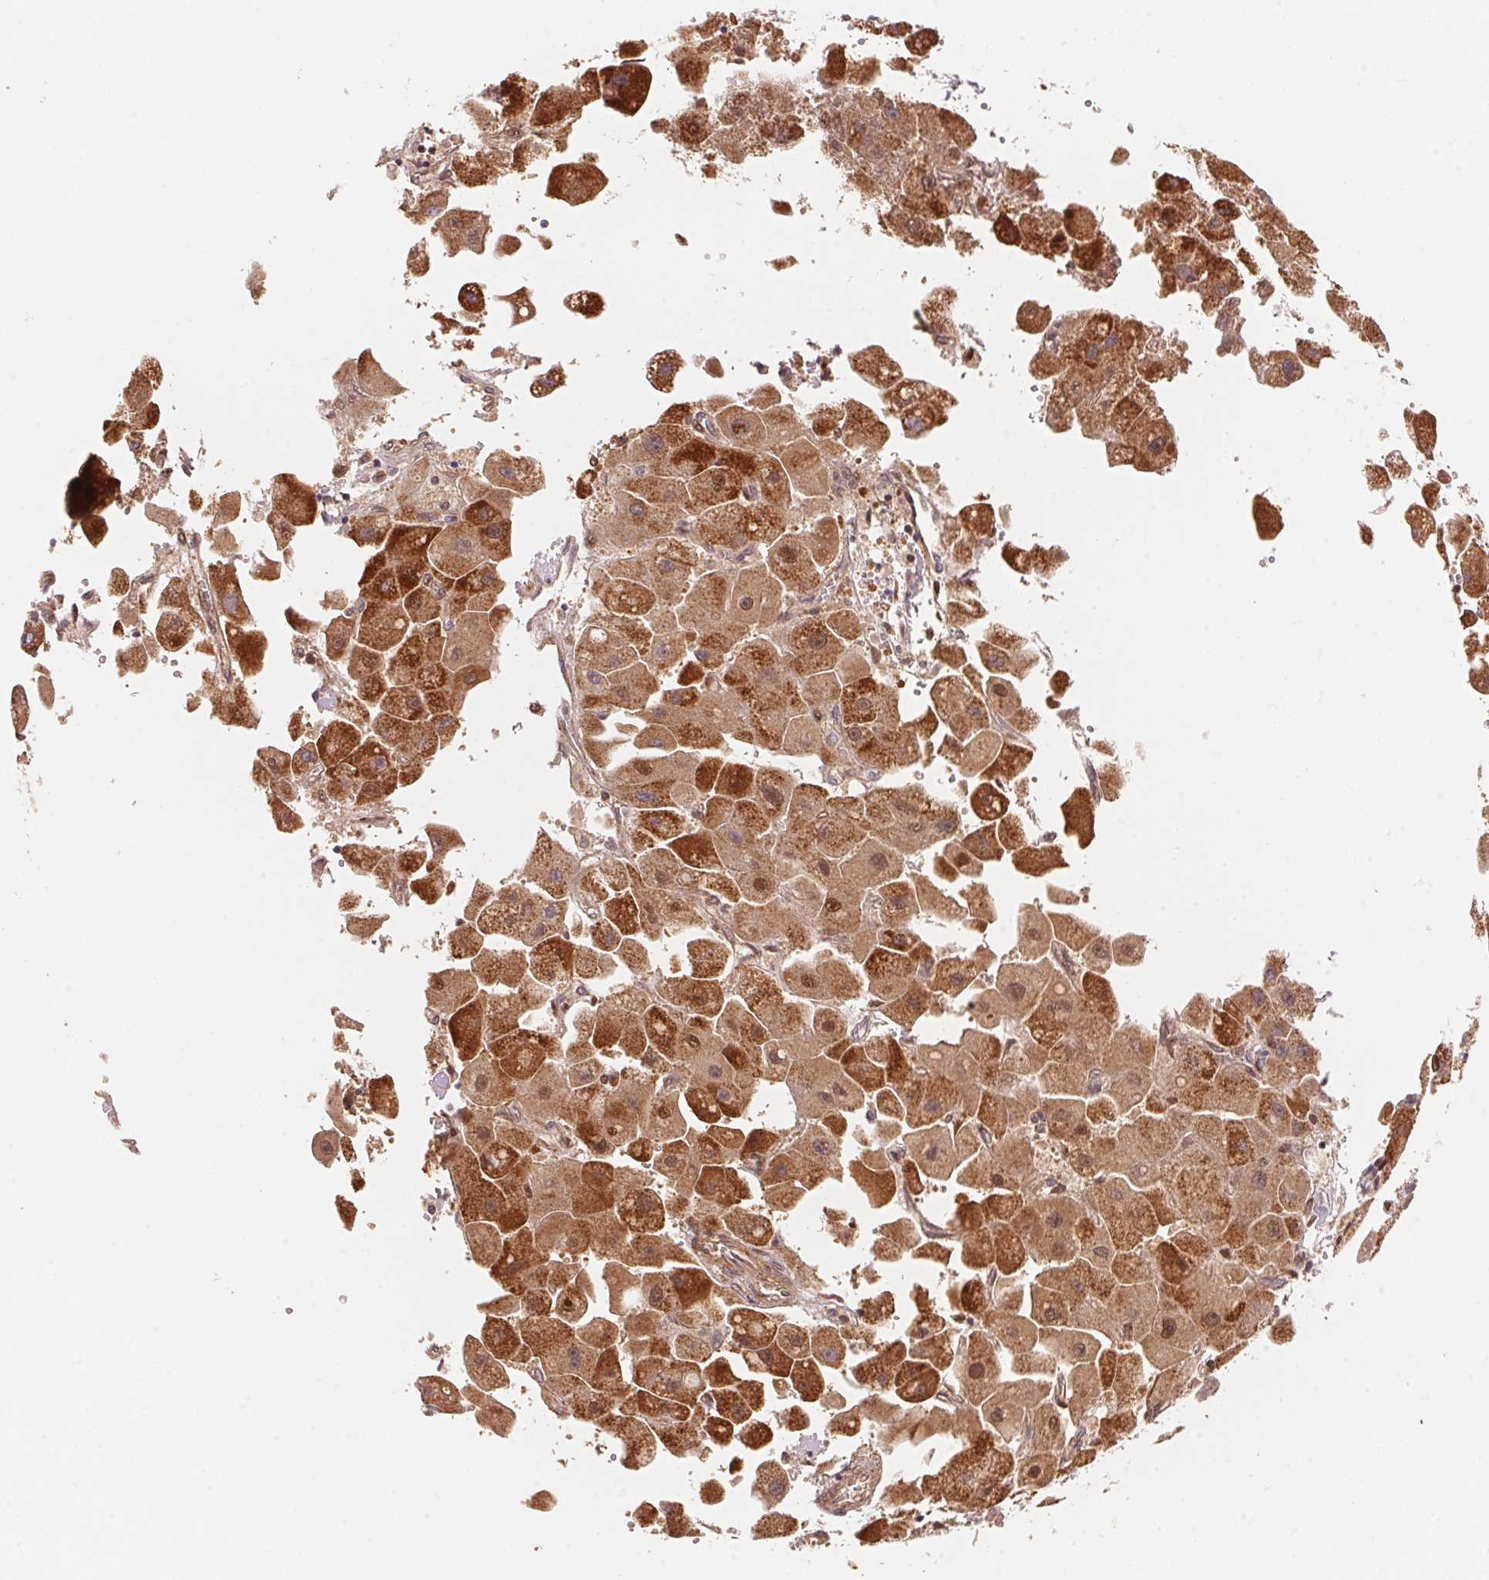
{"staining": {"intensity": "moderate", "quantity": "25%-75%", "location": "cytoplasmic/membranous,nuclear"}, "tissue": "liver cancer", "cell_type": "Tumor cells", "image_type": "cancer", "snomed": [{"axis": "morphology", "description": "Carcinoma, Hepatocellular, NOS"}, {"axis": "topography", "description": "Liver"}], "caption": "Liver hepatocellular carcinoma tissue reveals moderate cytoplasmic/membranous and nuclear positivity in about 25%-75% of tumor cells, visualized by immunohistochemistry. The staining was performed using DAB (3,3'-diaminobenzidine) to visualize the protein expression in brown, while the nuclei were stained in blue with hematoxylin (Magnification: 20x).", "gene": "TNIP2", "patient": {"sex": "male", "age": 24}}